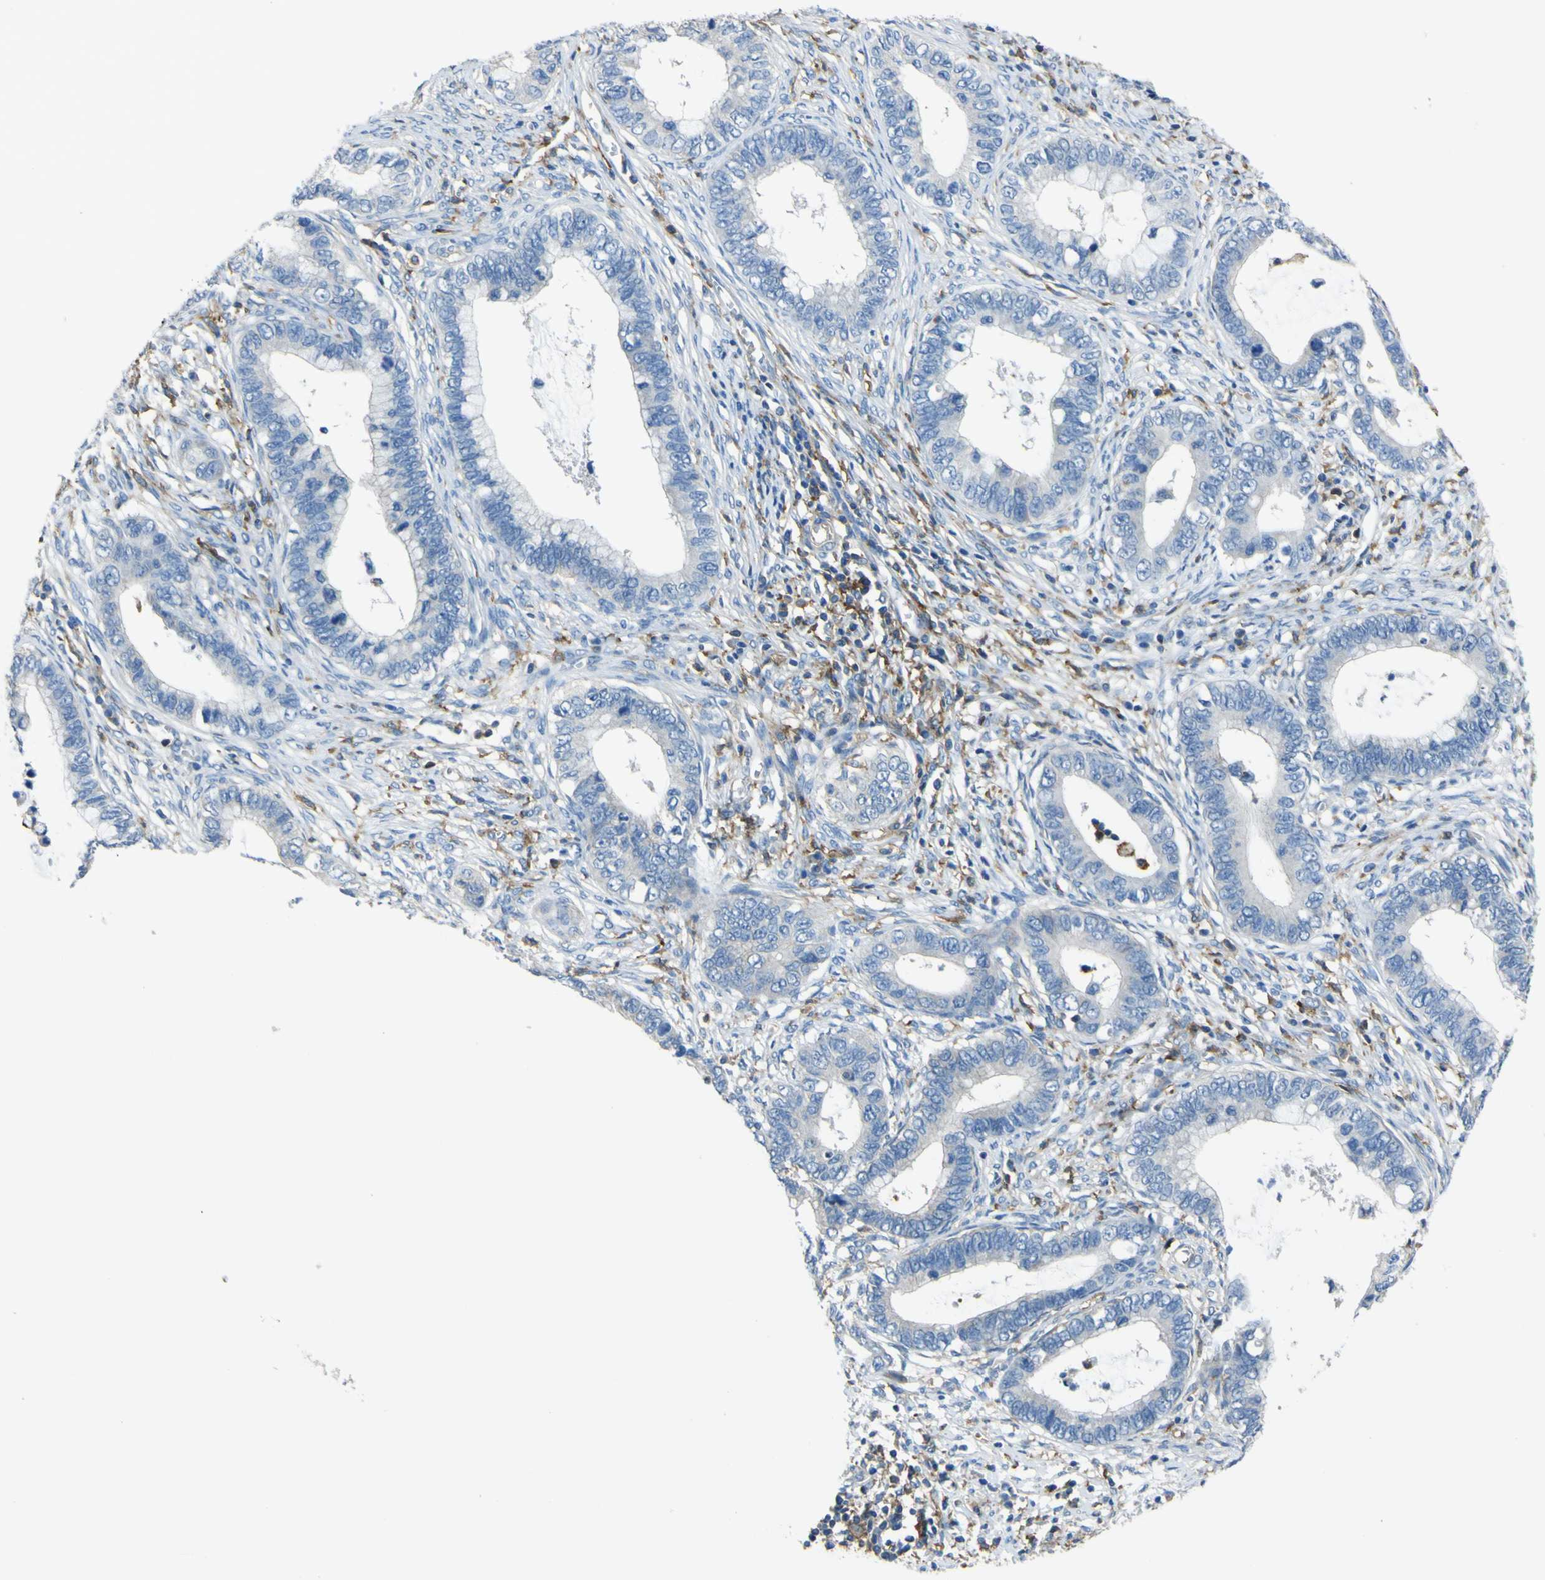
{"staining": {"intensity": "negative", "quantity": "none", "location": "none"}, "tissue": "cervical cancer", "cell_type": "Tumor cells", "image_type": "cancer", "snomed": [{"axis": "morphology", "description": "Adenocarcinoma, NOS"}, {"axis": "topography", "description": "Cervix"}], "caption": "This image is of cervical cancer stained with immunohistochemistry to label a protein in brown with the nuclei are counter-stained blue. There is no expression in tumor cells. Nuclei are stained in blue.", "gene": "LAIR1", "patient": {"sex": "female", "age": 44}}